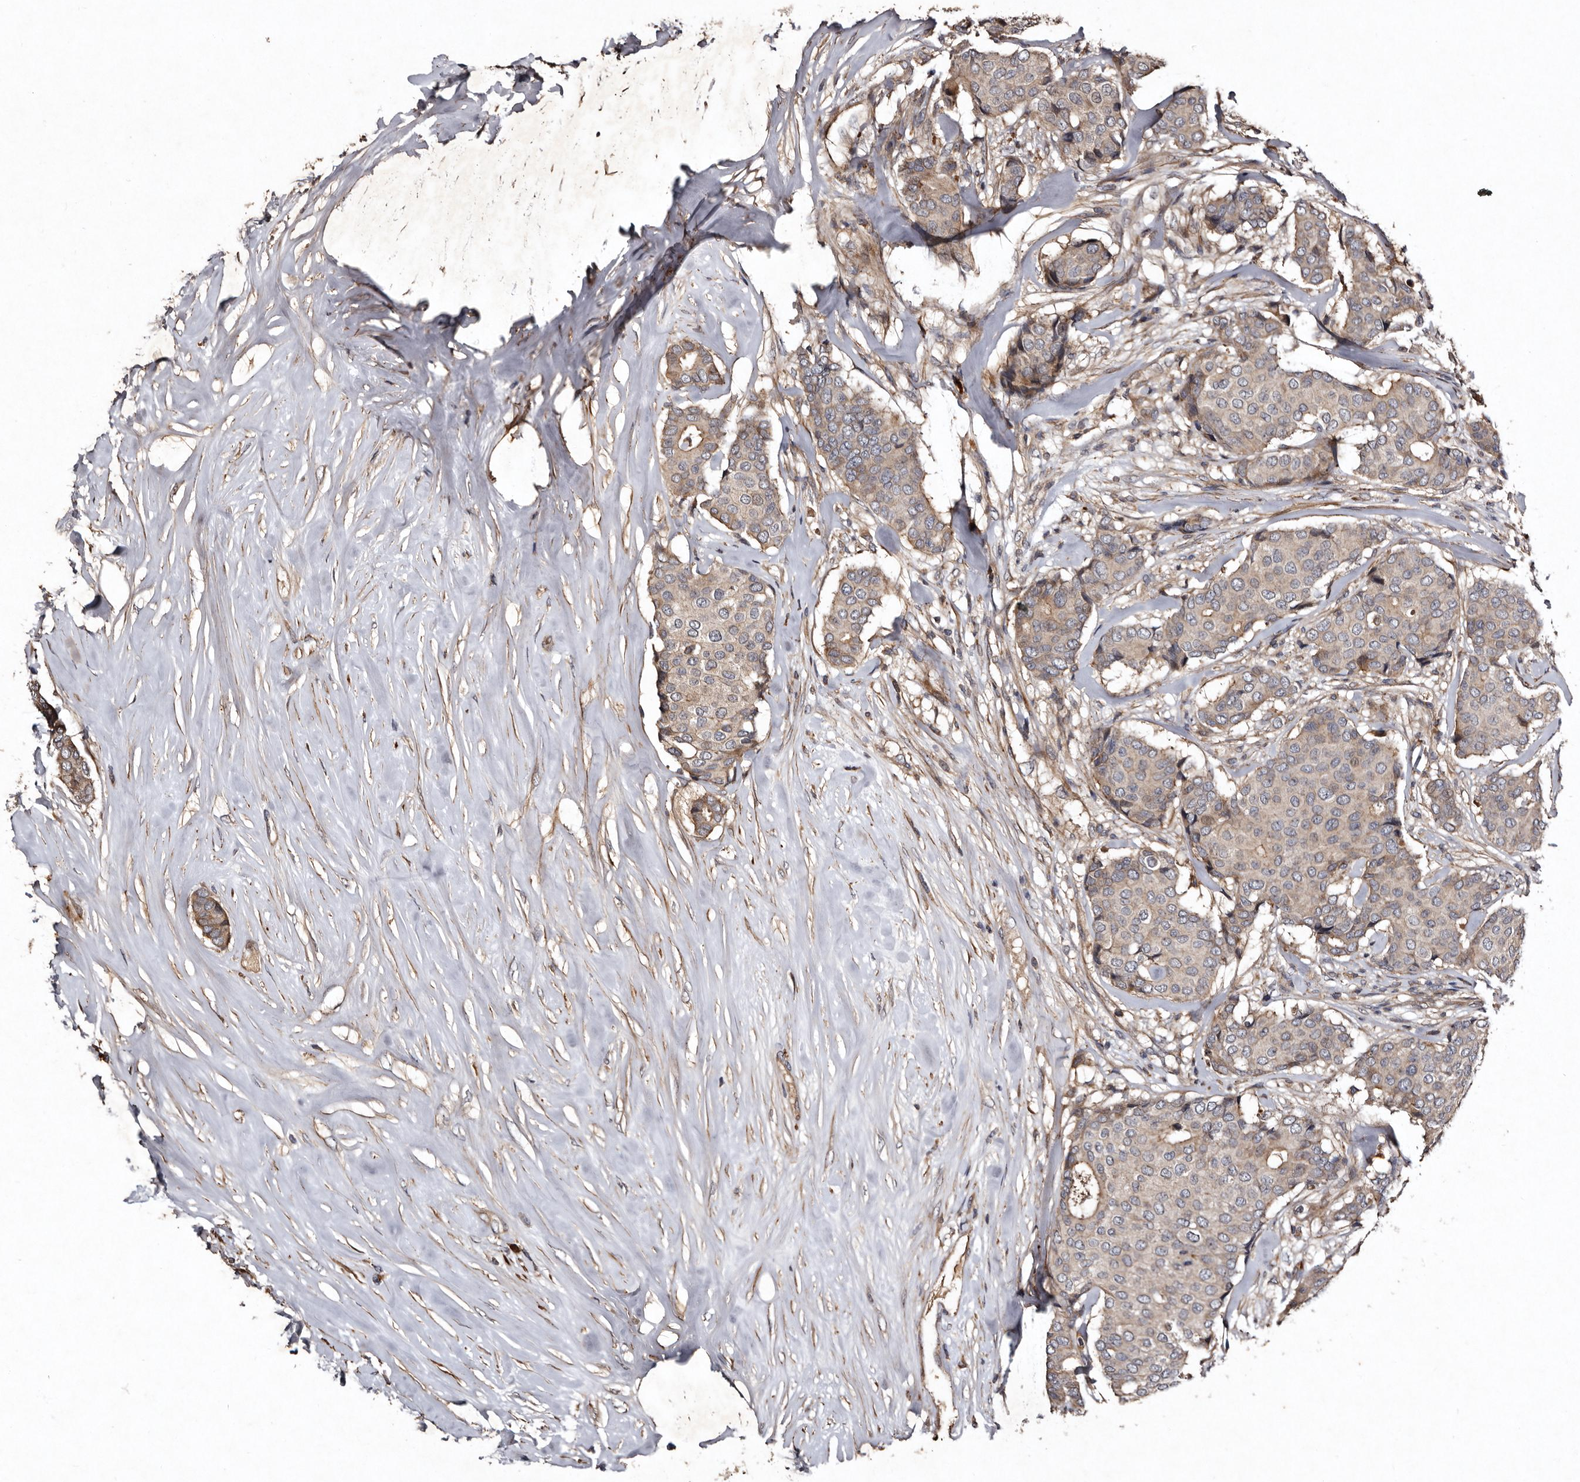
{"staining": {"intensity": "weak", "quantity": "<25%", "location": "cytoplasmic/membranous"}, "tissue": "breast cancer", "cell_type": "Tumor cells", "image_type": "cancer", "snomed": [{"axis": "morphology", "description": "Duct carcinoma"}, {"axis": "topography", "description": "Breast"}], "caption": "This is an immunohistochemistry photomicrograph of human breast cancer. There is no staining in tumor cells.", "gene": "PRKD3", "patient": {"sex": "female", "age": 75}}